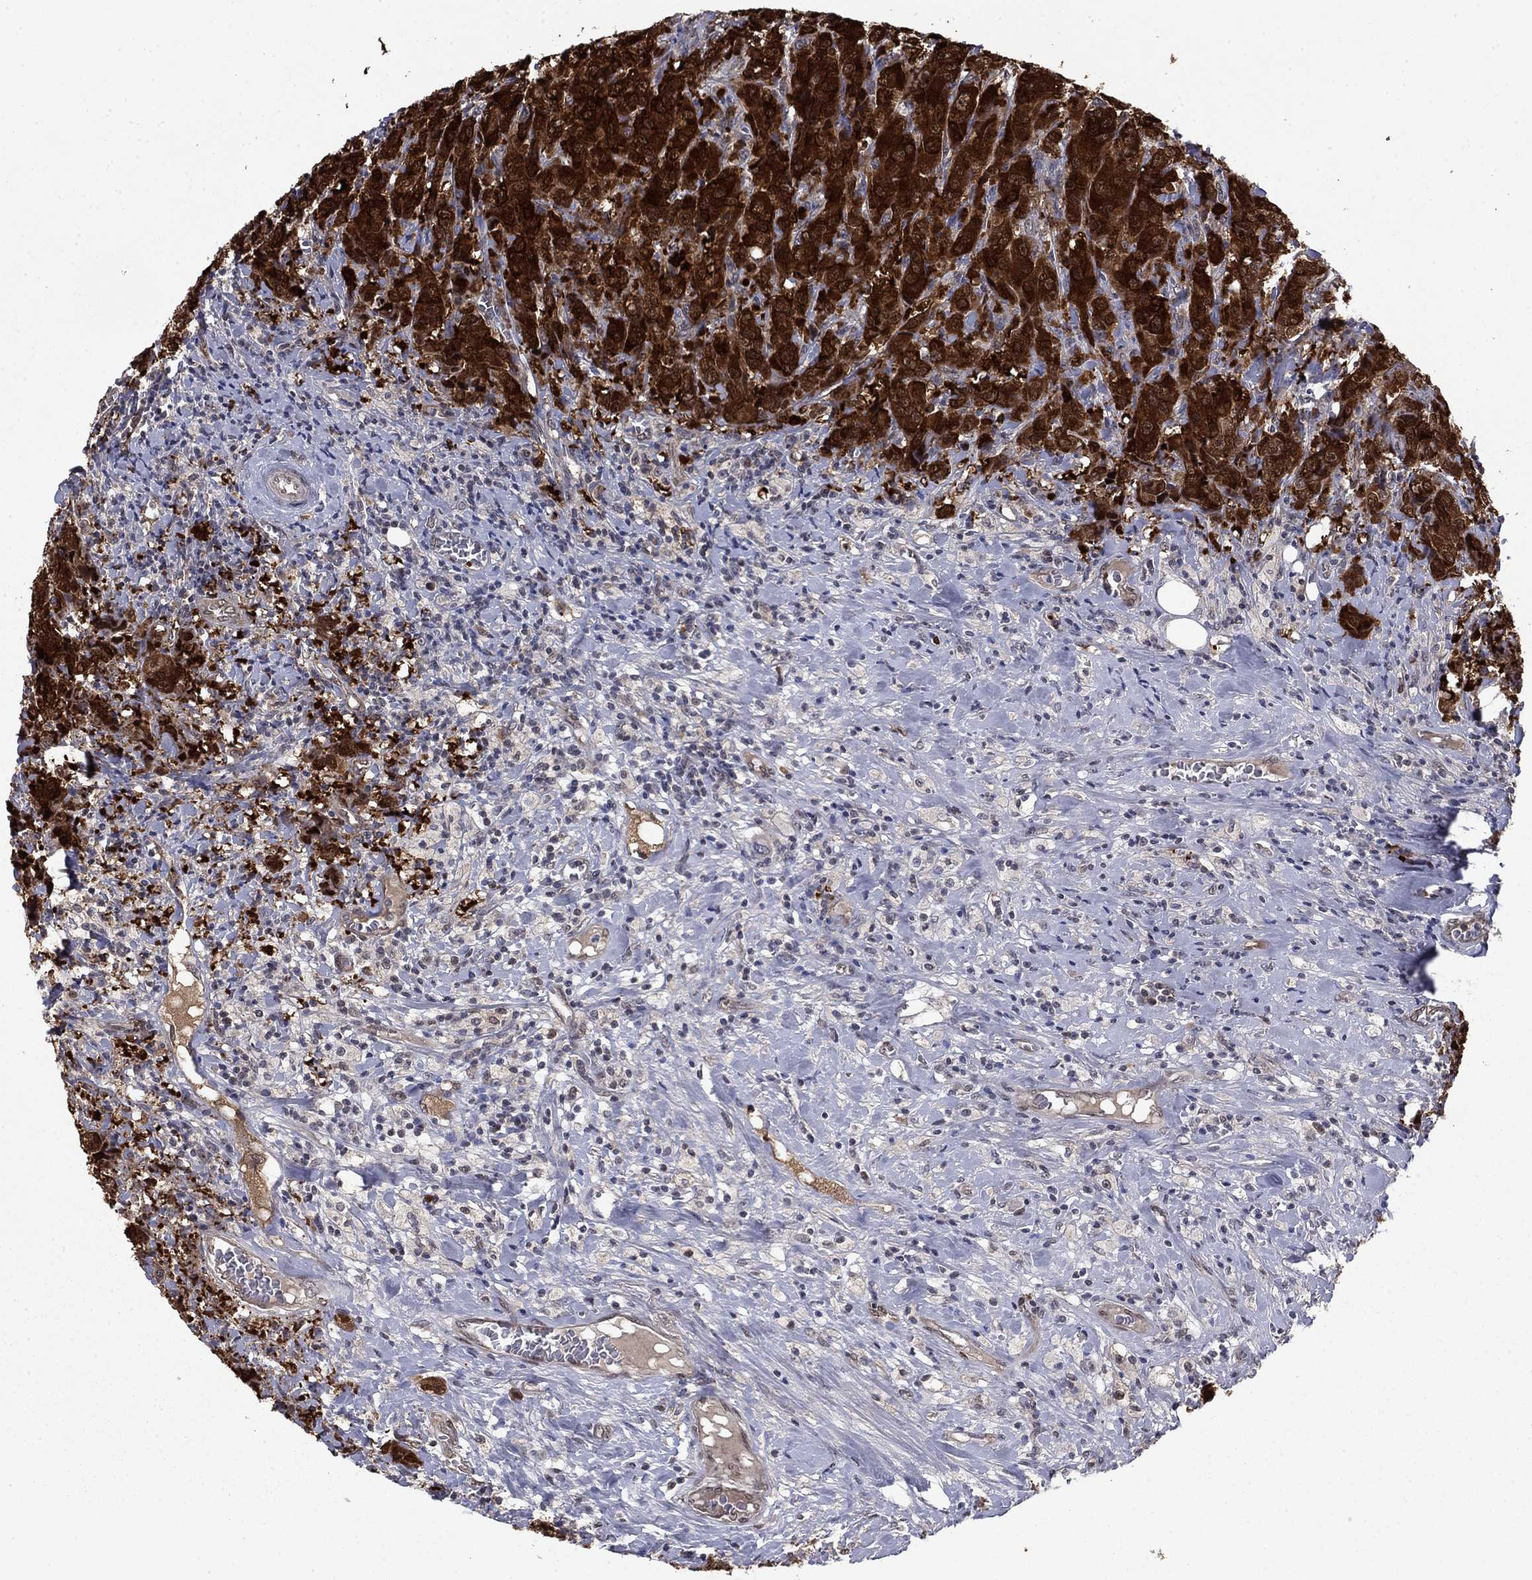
{"staining": {"intensity": "strong", "quantity": ">75%", "location": "cytoplasmic/membranous,nuclear"}, "tissue": "breast cancer", "cell_type": "Tumor cells", "image_type": "cancer", "snomed": [{"axis": "morphology", "description": "Duct carcinoma"}, {"axis": "topography", "description": "Breast"}], "caption": "Breast intraductal carcinoma stained for a protein displays strong cytoplasmic/membranous and nuclear positivity in tumor cells. The staining was performed using DAB to visualize the protein expression in brown, while the nuclei were stained in blue with hematoxylin (Magnification: 20x).", "gene": "FKBP4", "patient": {"sex": "female", "age": 43}}